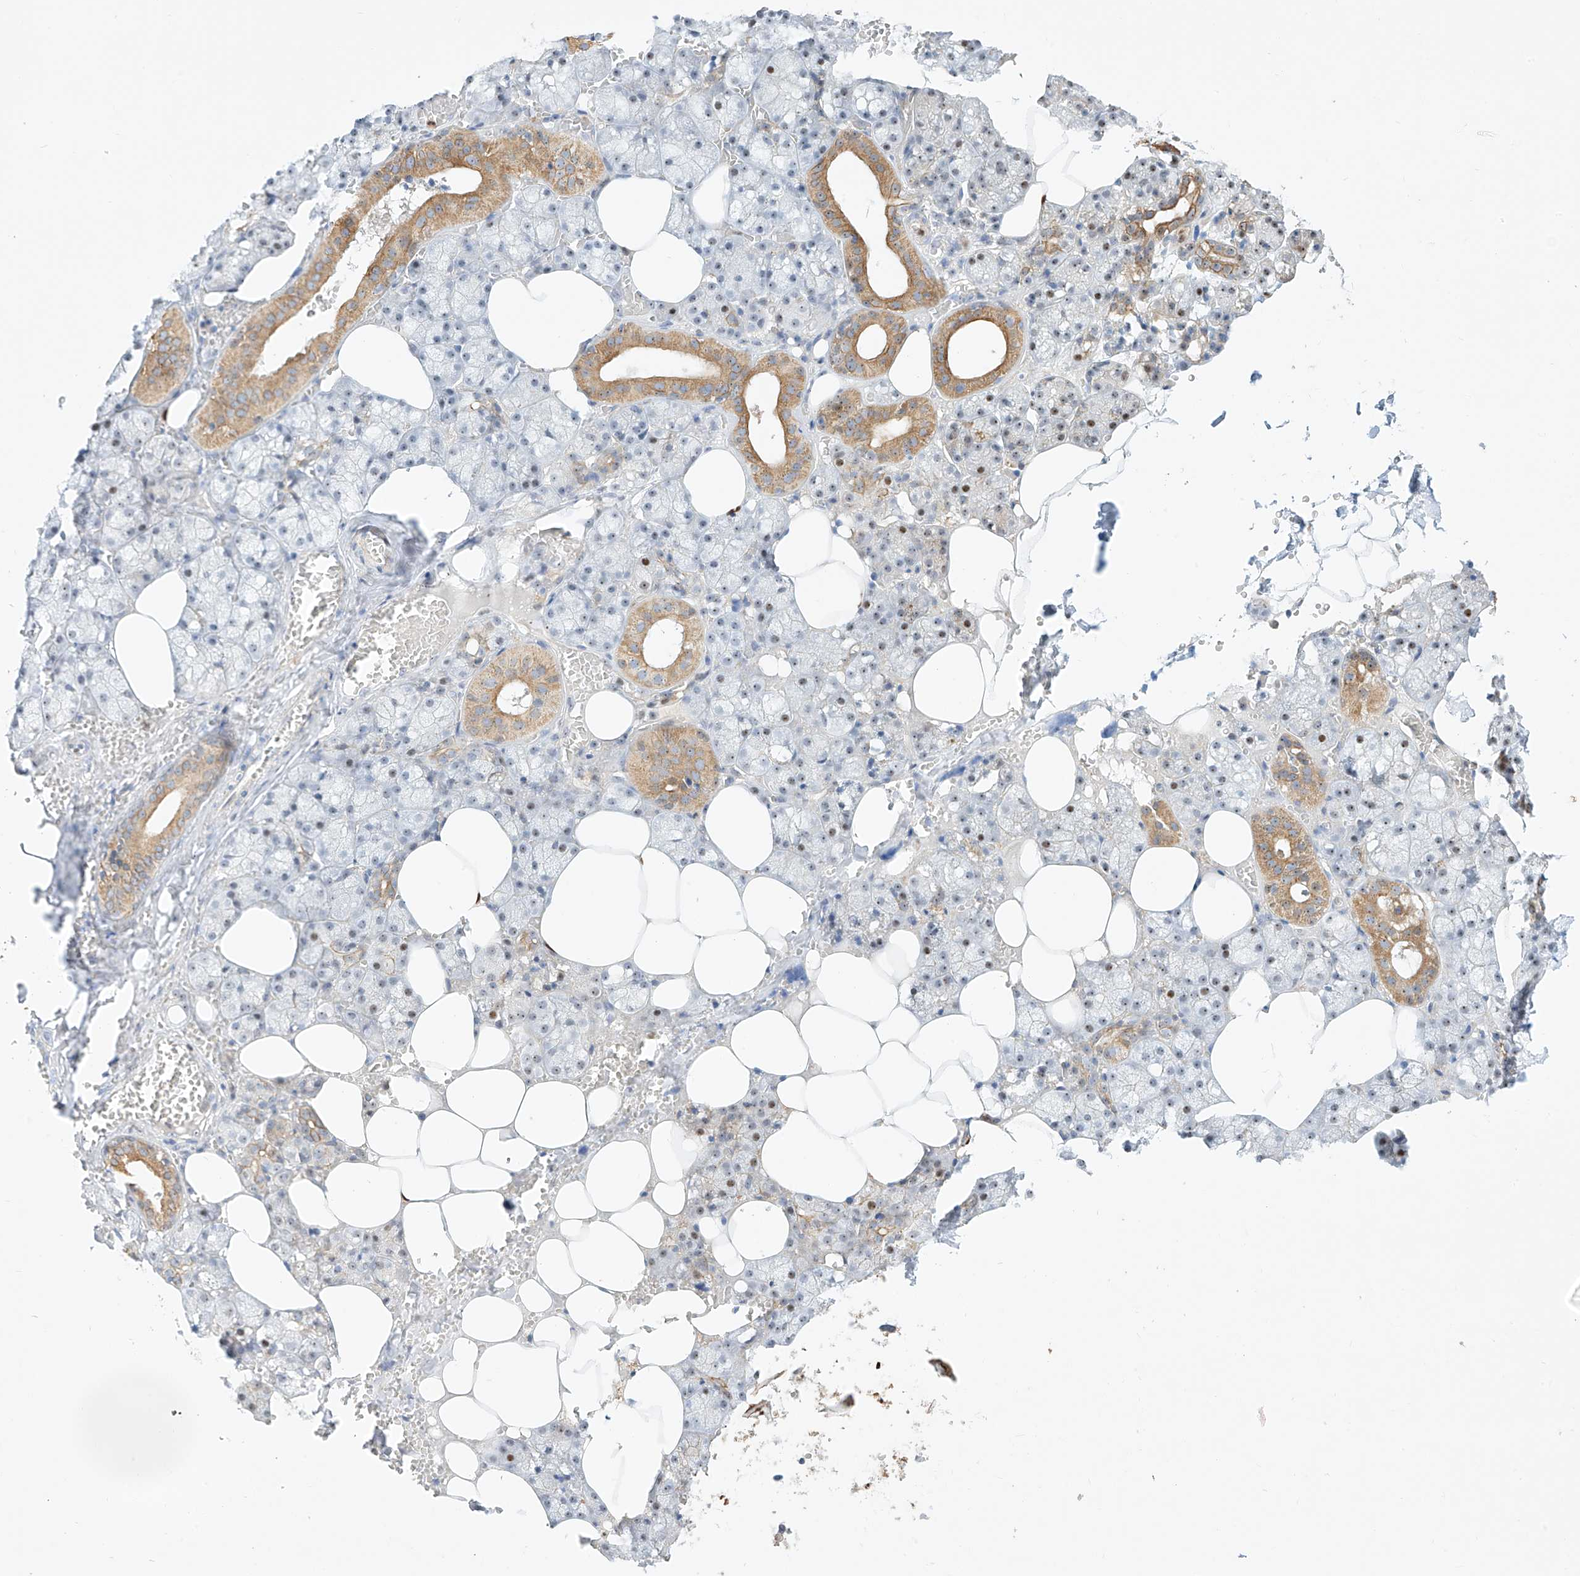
{"staining": {"intensity": "moderate", "quantity": "25%-75%", "location": "cytoplasmic/membranous,nuclear"}, "tissue": "salivary gland", "cell_type": "Glandular cells", "image_type": "normal", "snomed": [{"axis": "morphology", "description": "Normal tissue, NOS"}, {"axis": "topography", "description": "Salivary gland"}], "caption": "Immunohistochemistry (IHC) micrograph of unremarkable salivary gland: human salivary gland stained using IHC displays medium levels of moderate protein expression localized specifically in the cytoplasmic/membranous,nuclear of glandular cells, appearing as a cytoplasmic/membranous,nuclear brown color.", "gene": "SNU13", "patient": {"sex": "male", "age": 62}}